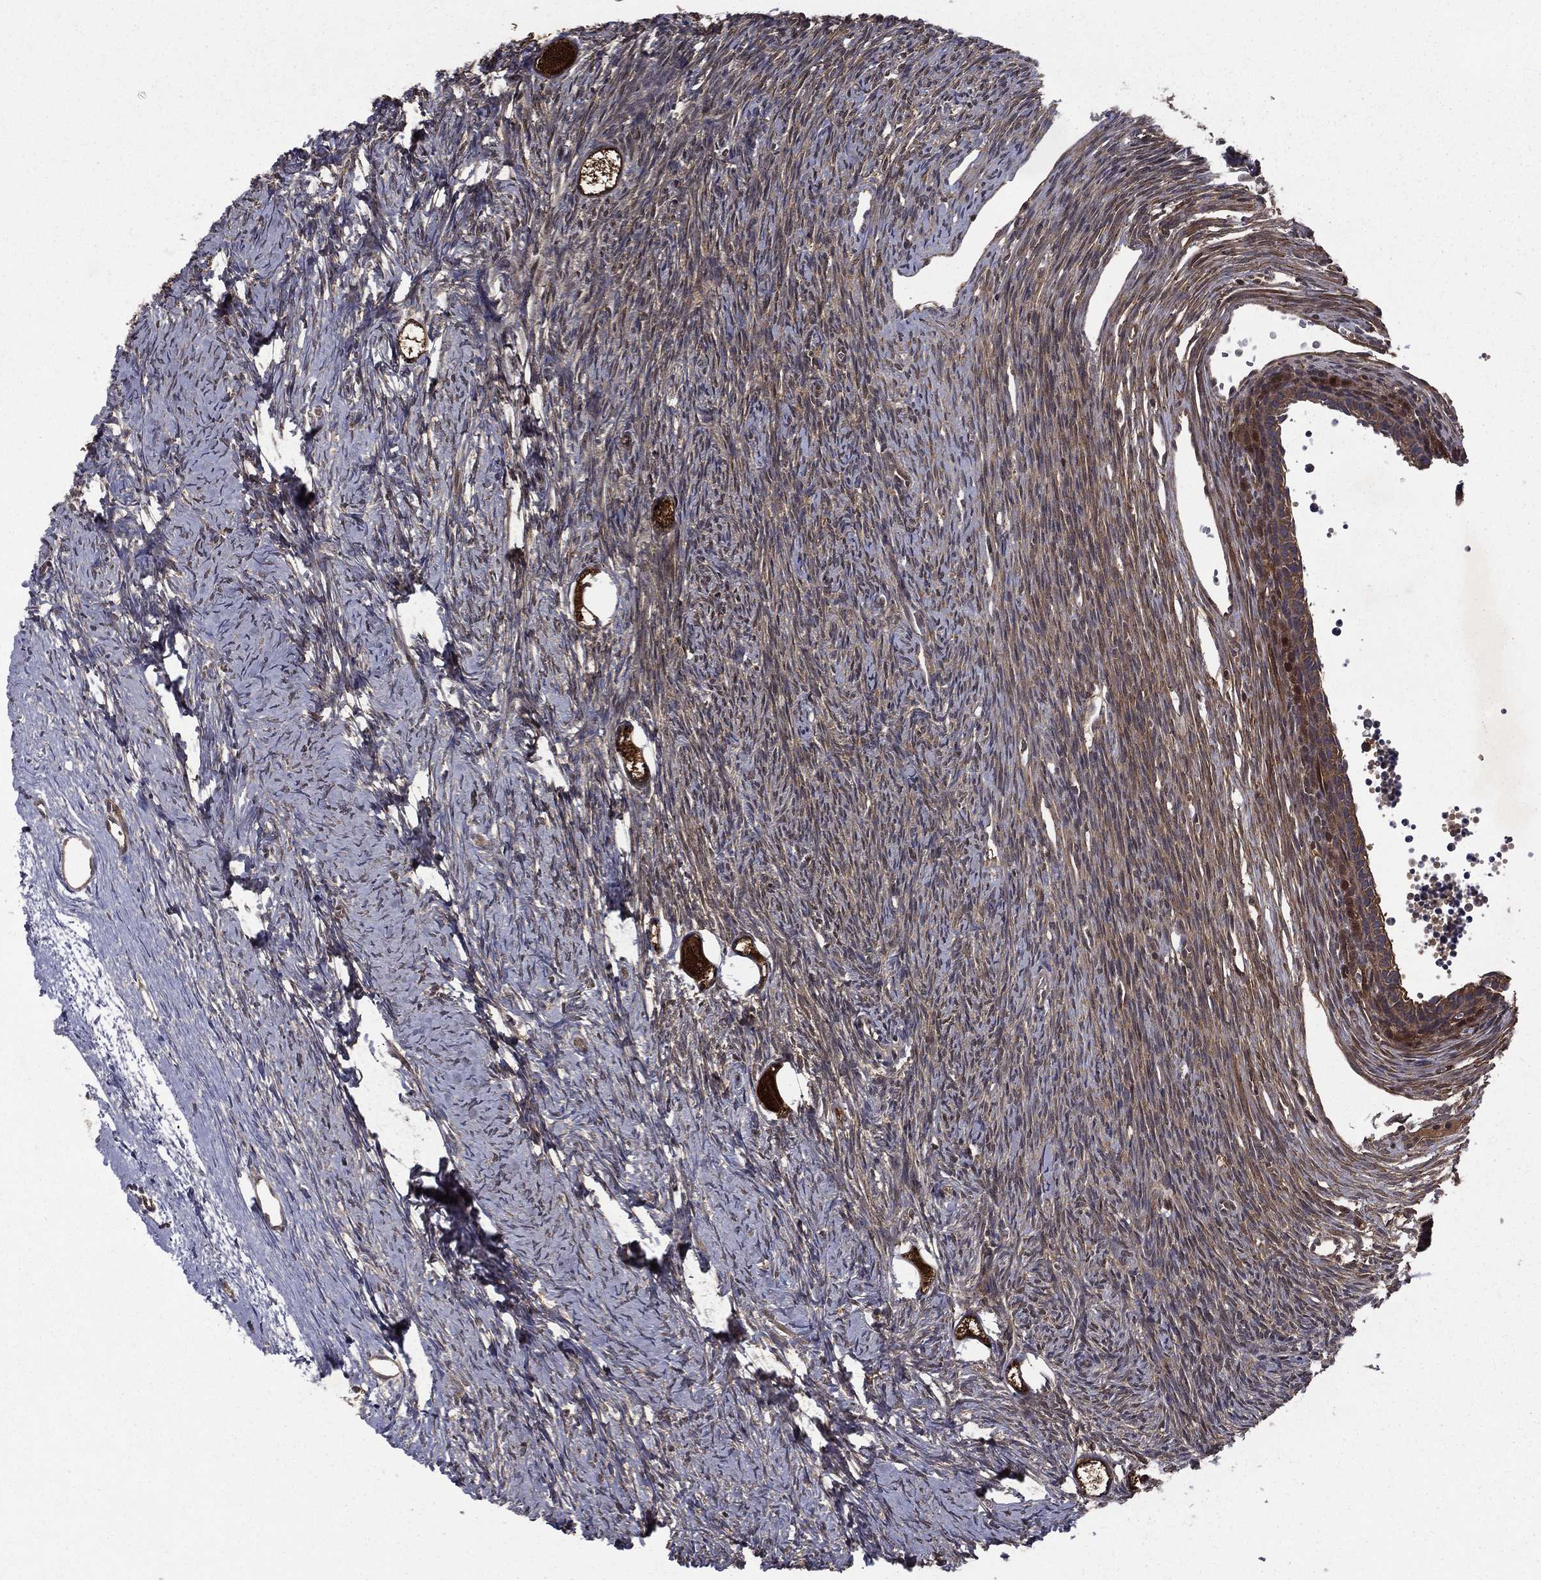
{"staining": {"intensity": "strong", "quantity": ">75%", "location": "cytoplasmic/membranous"}, "tissue": "ovary", "cell_type": "Follicle cells", "image_type": "normal", "snomed": [{"axis": "morphology", "description": "Normal tissue, NOS"}, {"axis": "topography", "description": "Ovary"}], "caption": "Protein expression analysis of benign human ovary reveals strong cytoplasmic/membranous staining in about >75% of follicle cells. The protein of interest is shown in brown color, while the nuclei are stained blue.", "gene": "FGD1", "patient": {"sex": "female", "age": 27}}